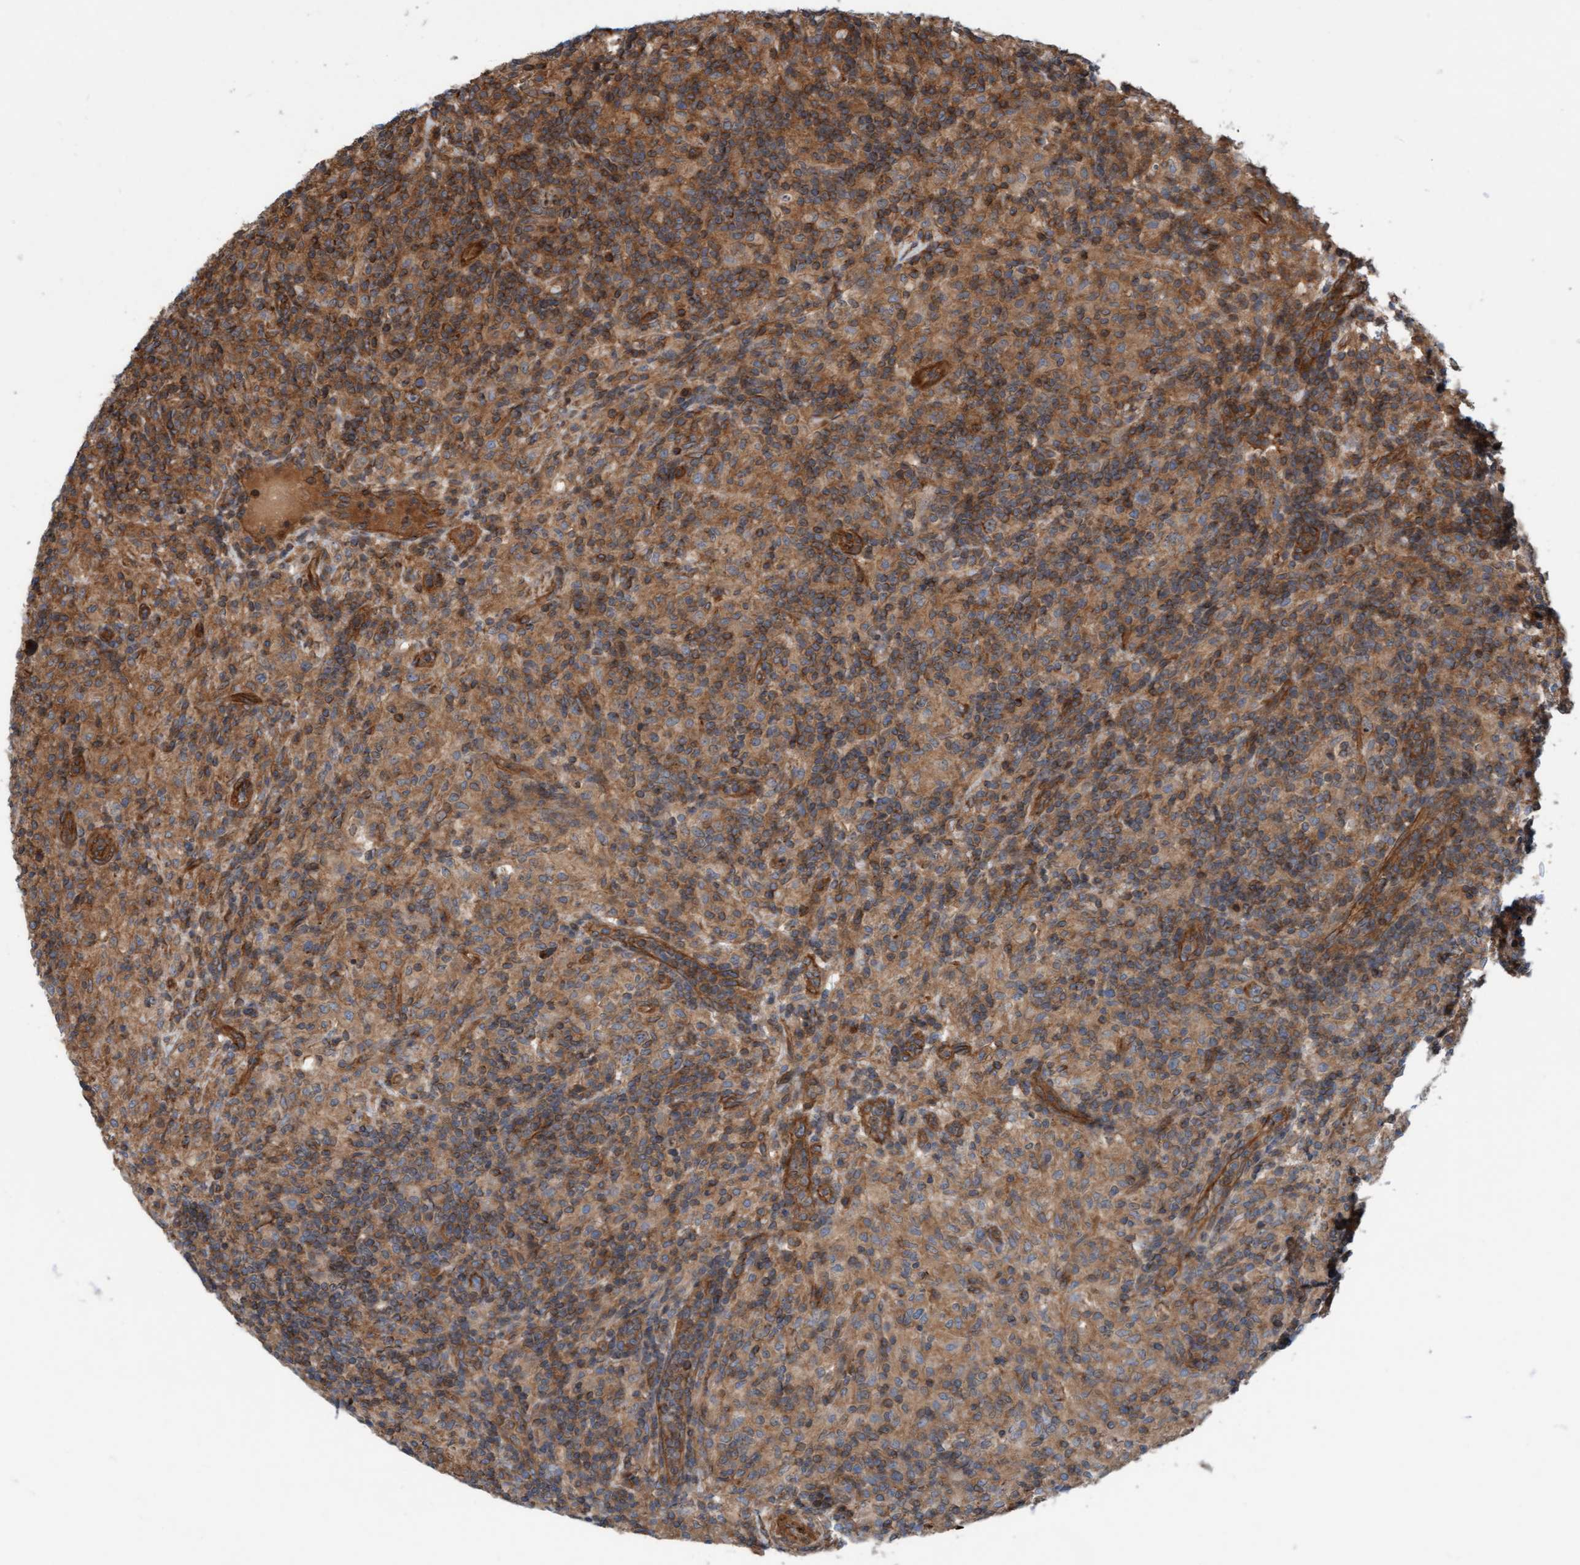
{"staining": {"intensity": "moderate", "quantity": ">75%", "location": "cytoplasmic/membranous"}, "tissue": "lymphoma", "cell_type": "Tumor cells", "image_type": "cancer", "snomed": [{"axis": "morphology", "description": "Hodgkin's disease, NOS"}, {"axis": "topography", "description": "Lymph node"}], "caption": "Hodgkin's disease was stained to show a protein in brown. There is medium levels of moderate cytoplasmic/membranous positivity in approximately >75% of tumor cells. The protein of interest is shown in brown color, while the nuclei are stained blue.", "gene": "ERAL1", "patient": {"sex": "male", "age": 70}}